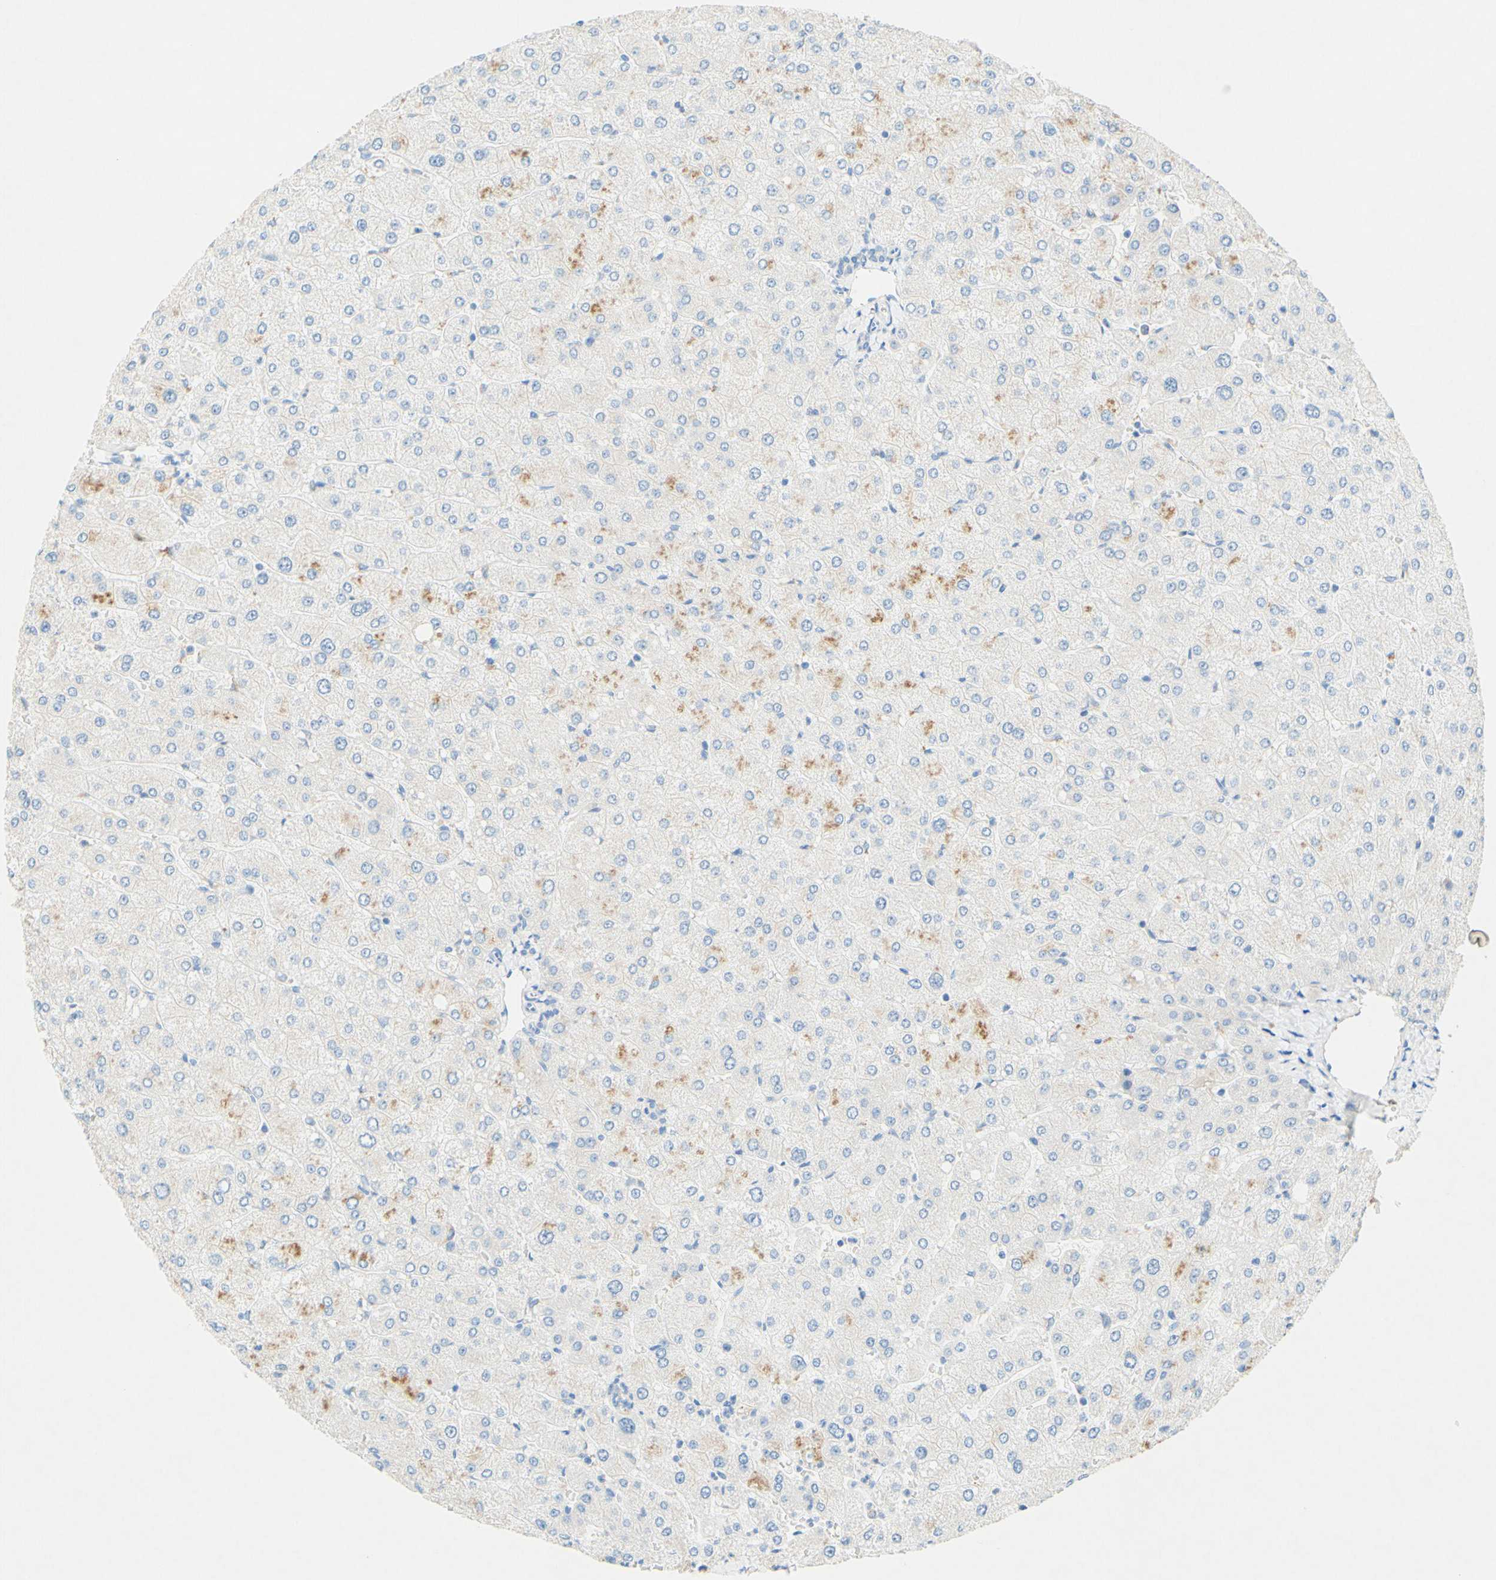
{"staining": {"intensity": "negative", "quantity": "none", "location": "none"}, "tissue": "liver", "cell_type": "Cholangiocytes", "image_type": "normal", "snomed": [{"axis": "morphology", "description": "Normal tissue, NOS"}, {"axis": "topography", "description": "Liver"}], "caption": "Normal liver was stained to show a protein in brown. There is no significant staining in cholangiocytes. Nuclei are stained in blue.", "gene": "SLC46A1", "patient": {"sex": "male", "age": 67}}